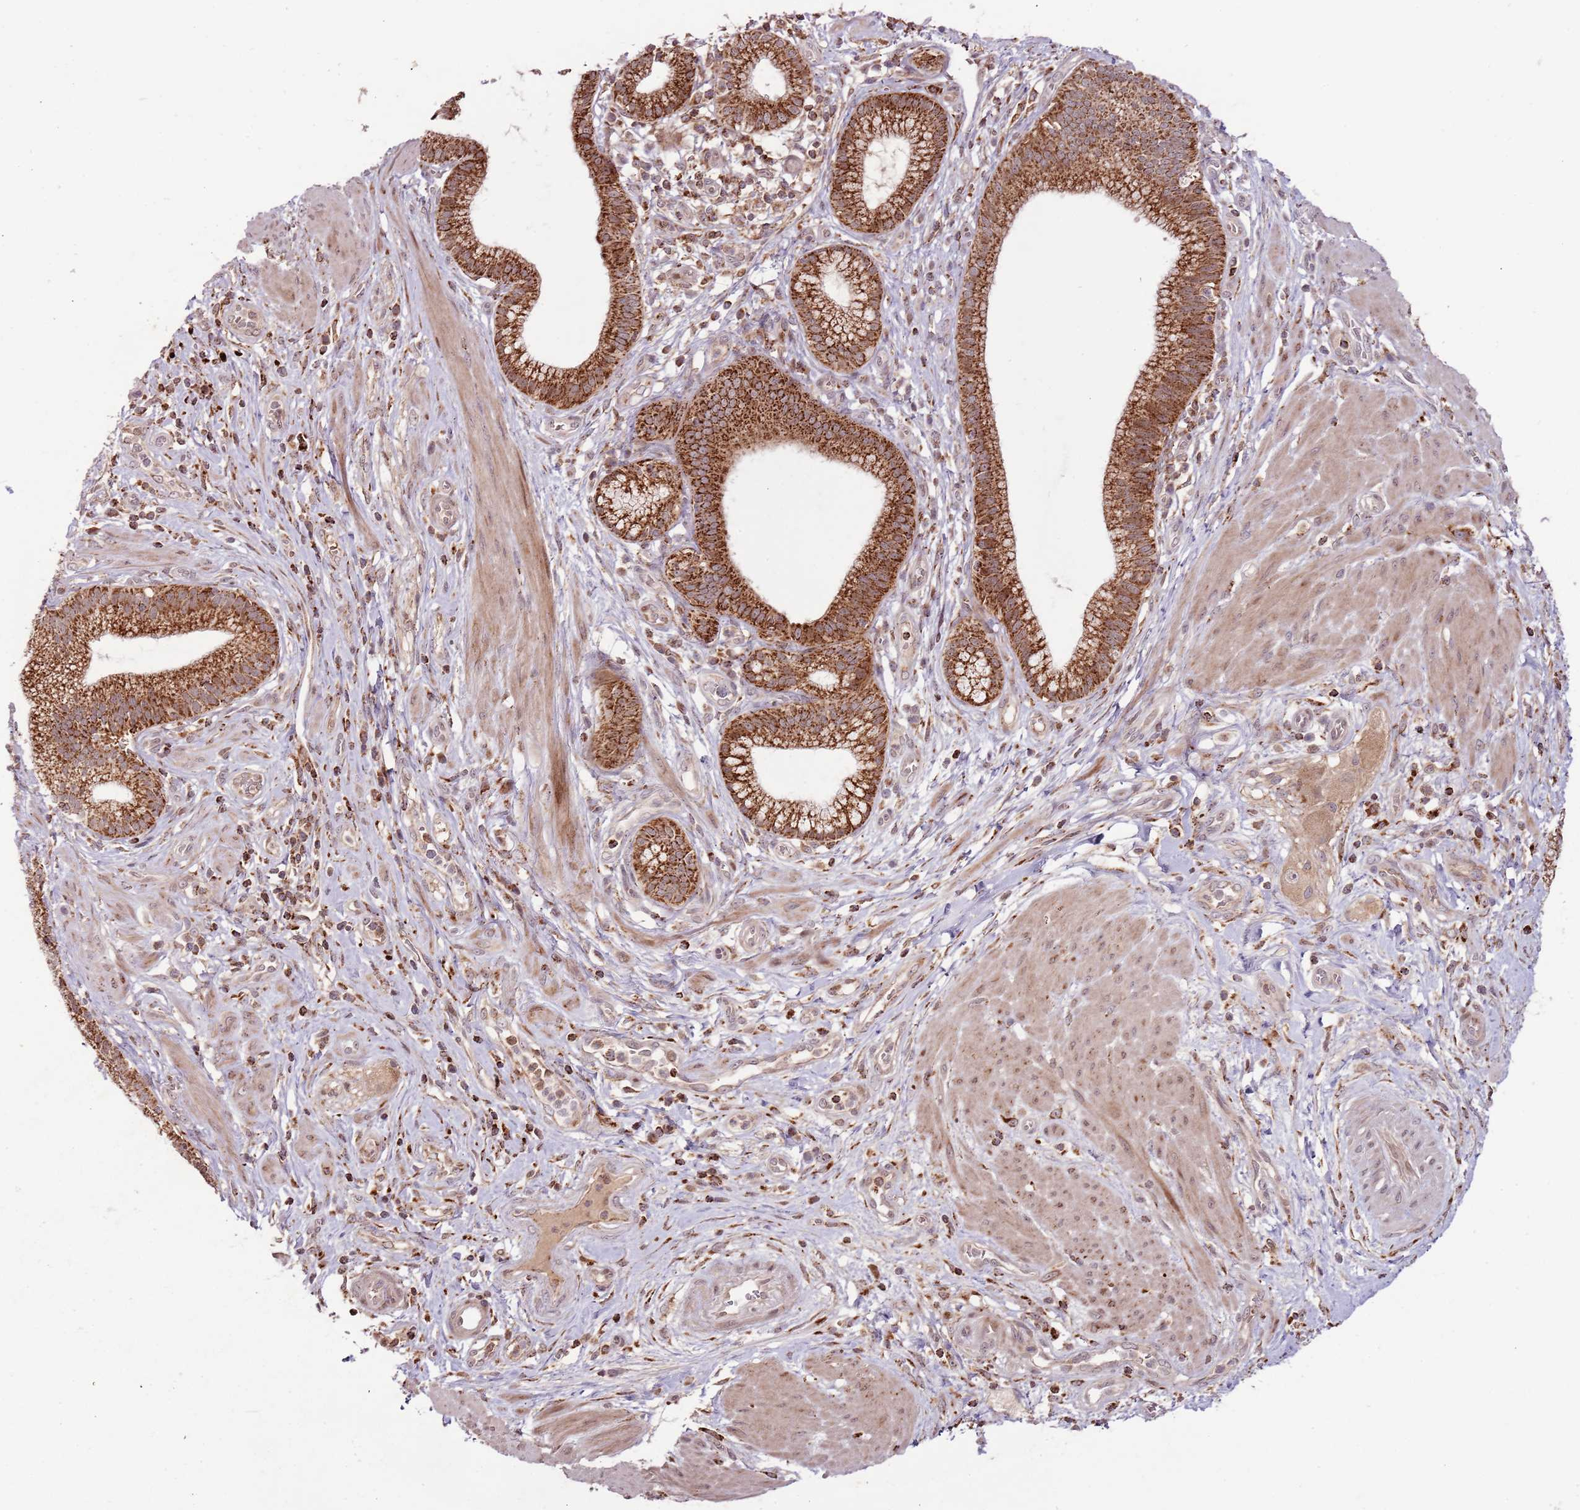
{"staining": {"intensity": "strong", "quantity": ">75%", "location": "cytoplasmic/membranous"}, "tissue": "pancreatic cancer", "cell_type": "Tumor cells", "image_type": "cancer", "snomed": [{"axis": "morphology", "description": "Adenocarcinoma, NOS"}, {"axis": "topography", "description": "Pancreas"}], "caption": "Immunohistochemical staining of adenocarcinoma (pancreatic) exhibits high levels of strong cytoplasmic/membranous protein staining in about >75% of tumor cells.", "gene": "ULK3", "patient": {"sex": "male", "age": 72}}